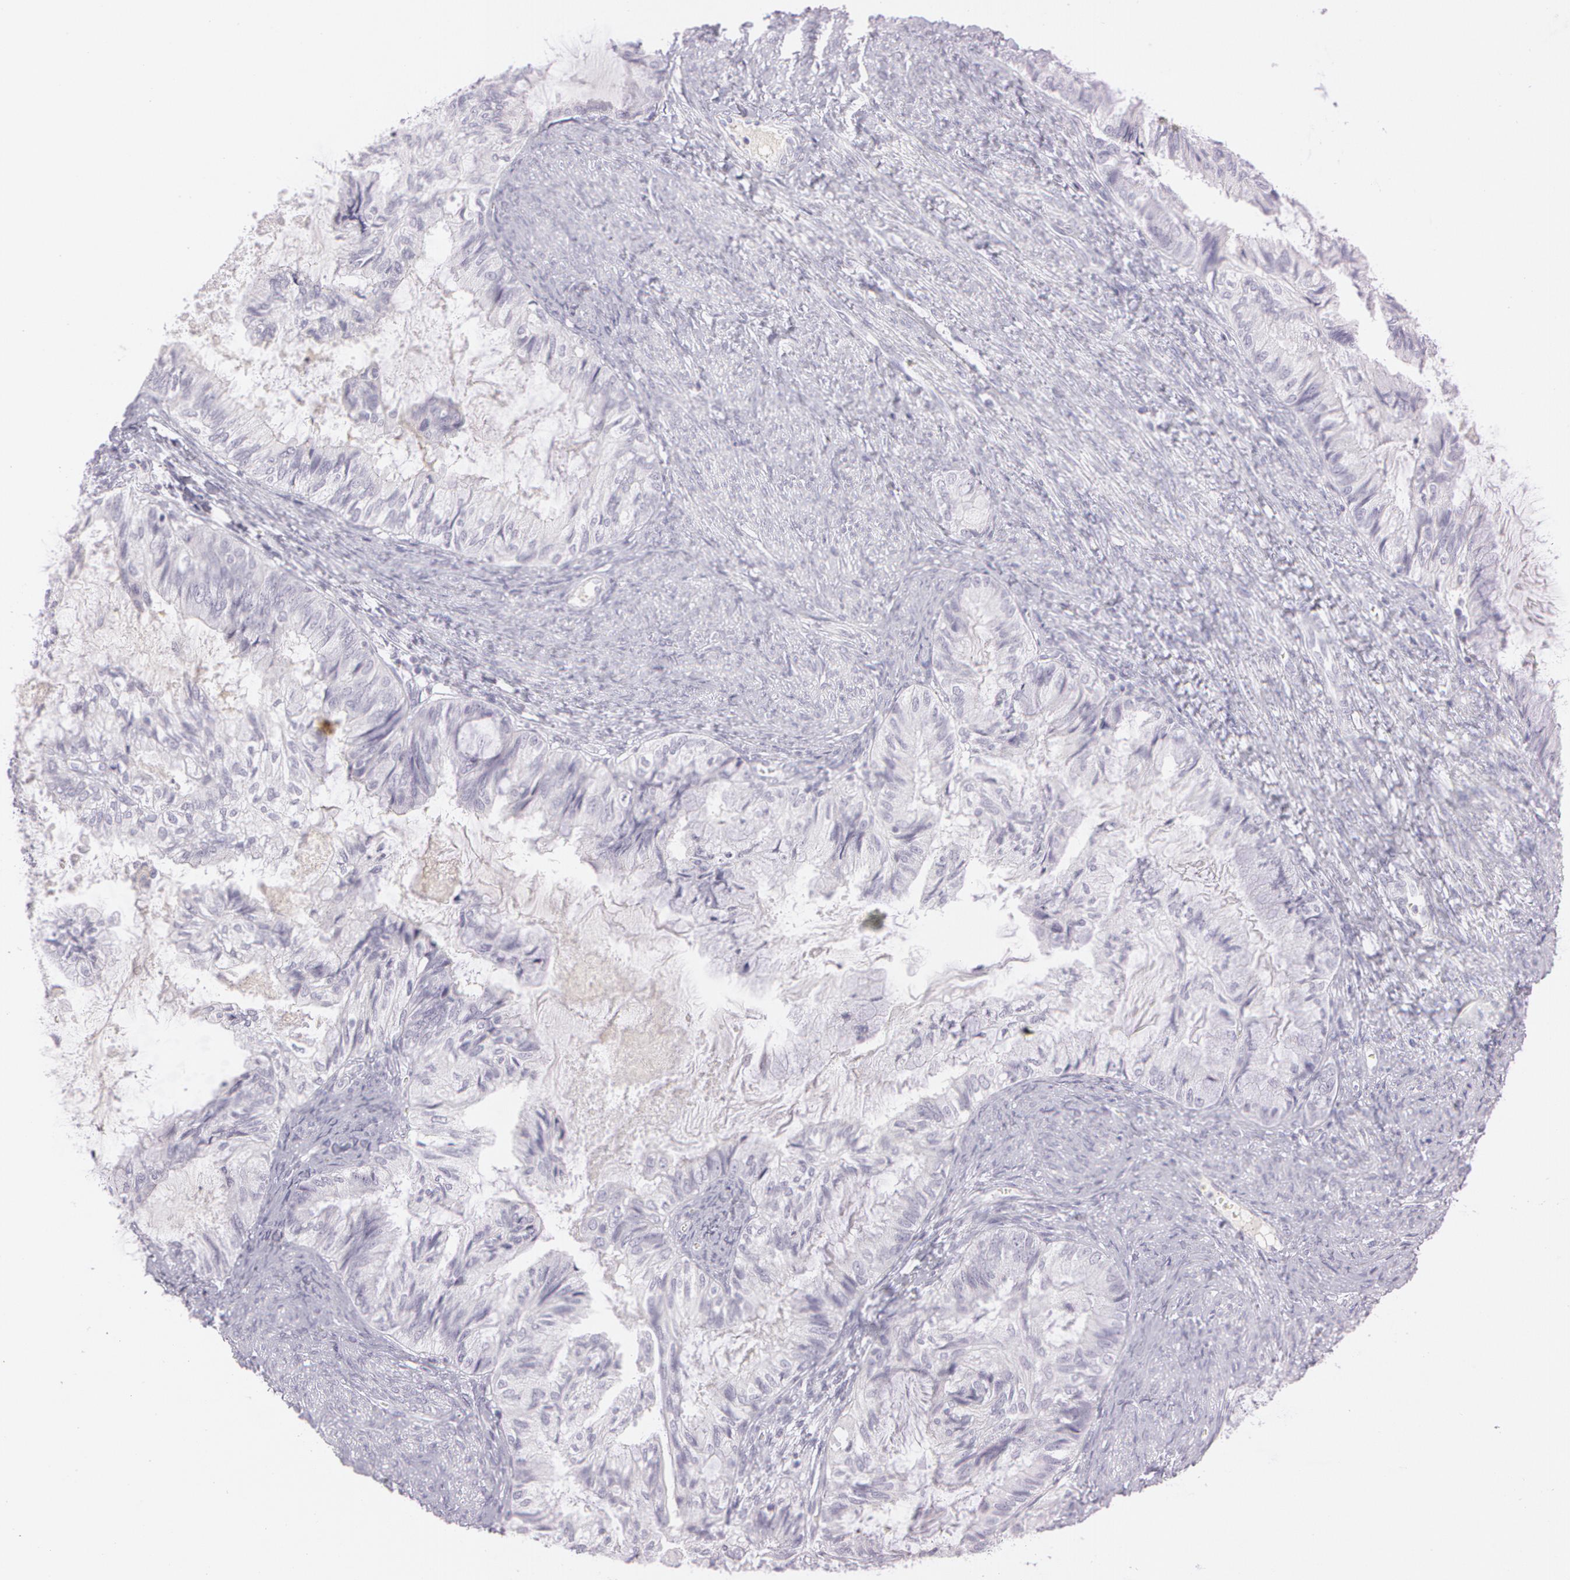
{"staining": {"intensity": "negative", "quantity": "none", "location": "none"}, "tissue": "endometrial cancer", "cell_type": "Tumor cells", "image_type": "cancer", "snomed": [{"axis": "morphology", "description": "Adenocarcinoma, NOS"}, {"axis": "topography", "description": "Endometrium"}], "caption": "Immunohistochemical staining of human endometrial cancer (adenocarcinoma) exhibits no significant positivity in tumor cells. (Stains: DAB (3,3'-diaminobenzidine) immunohistochemistry with hematoxylin counter stain, Microscopy: brightfield microscopy at high magnification).", "gene": "OTC", "patient": {"sex": "female", "age": 86}}